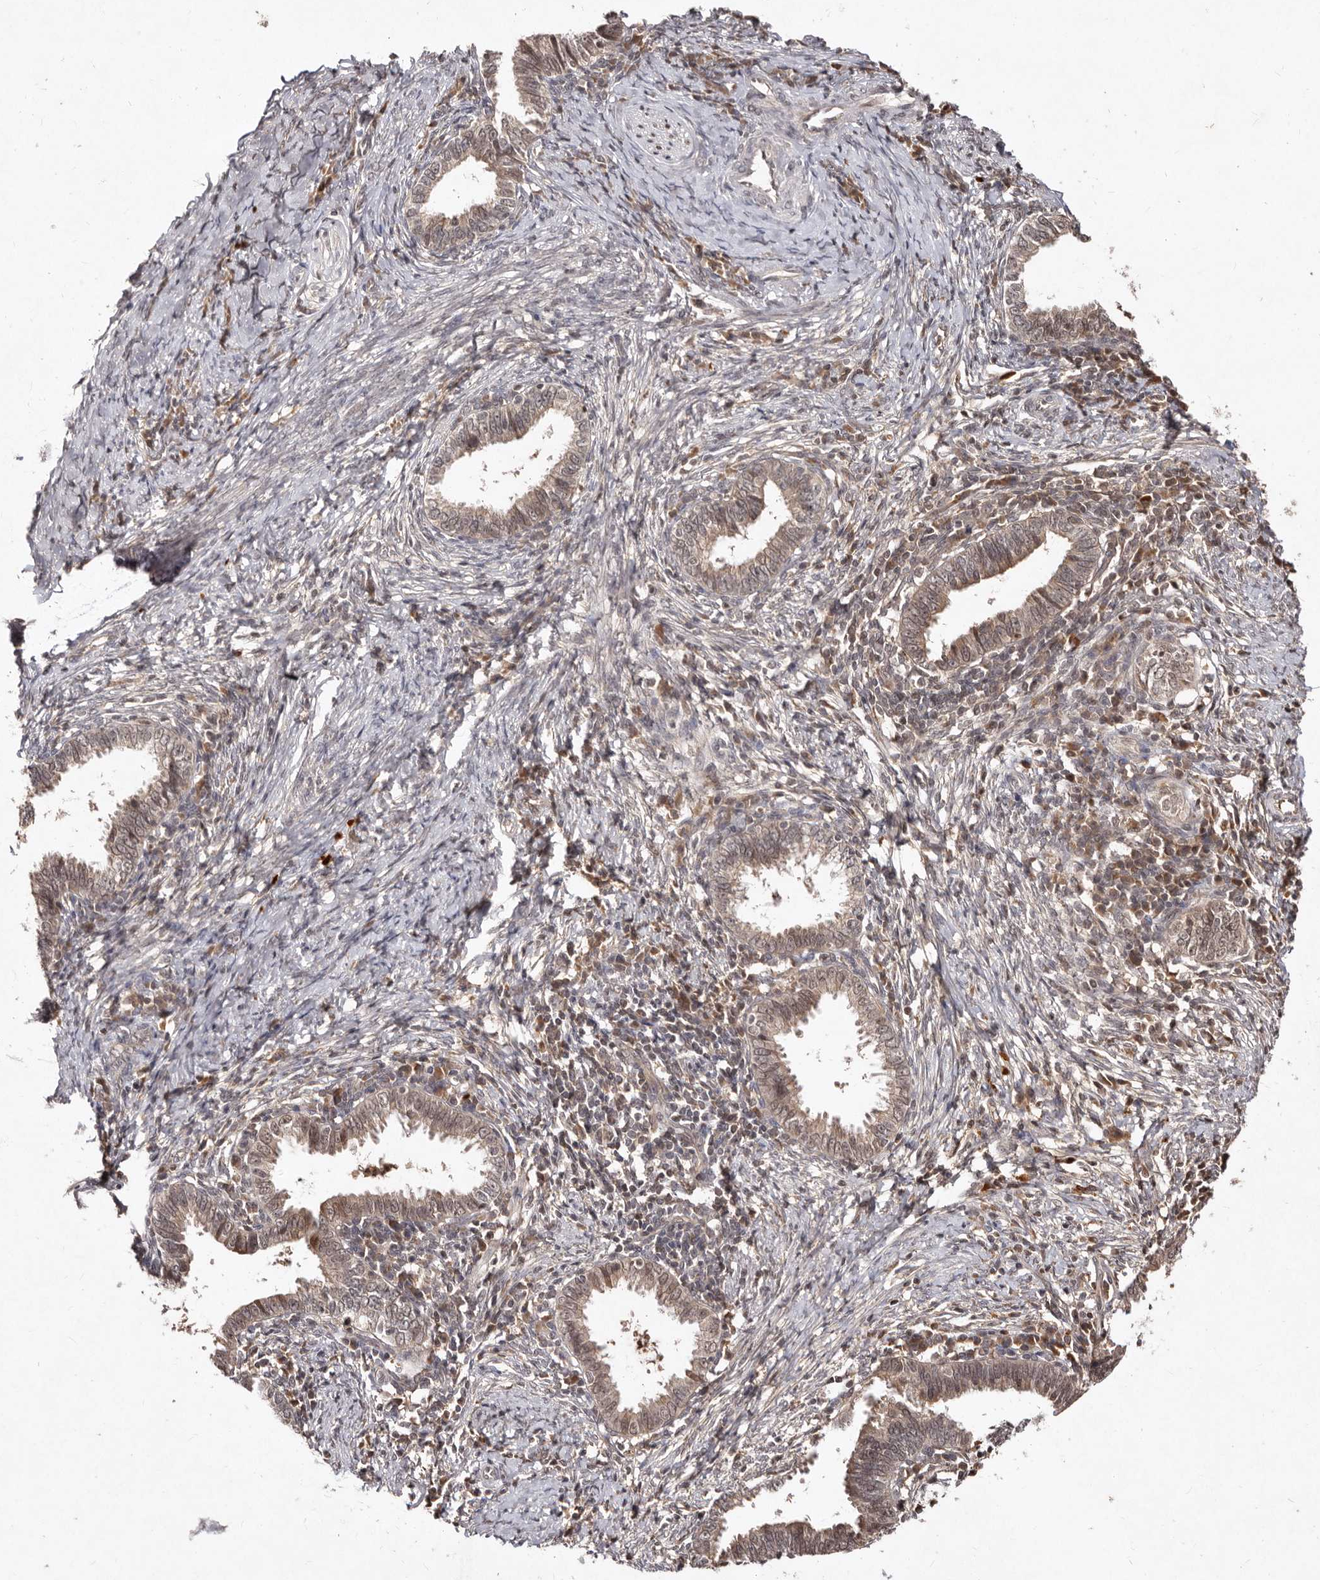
{"staining": {"intensity": "weak", "quantity": ">75%", "location": "cytoplasmic/membranous"}, "tissue": "cervical cancer", "cell_type": "Tumor cells", "image_type": "cancer", "snomed": [{"axis": "morphology", "description": "Adenocarcinoma, NOS"}, {"axis": "topography", "description": "Cervix"}], "caption": "Immunohistochemistry (DAB) staining of cervical cancer reveals weak cytoplasmic/membranous protein expression in approximately >75% of tumor cells. (DAB IHC with brightfield microscopy, high magnification).", "gene": "LCORL", "patient": {"sex": "female", "age": 36}}